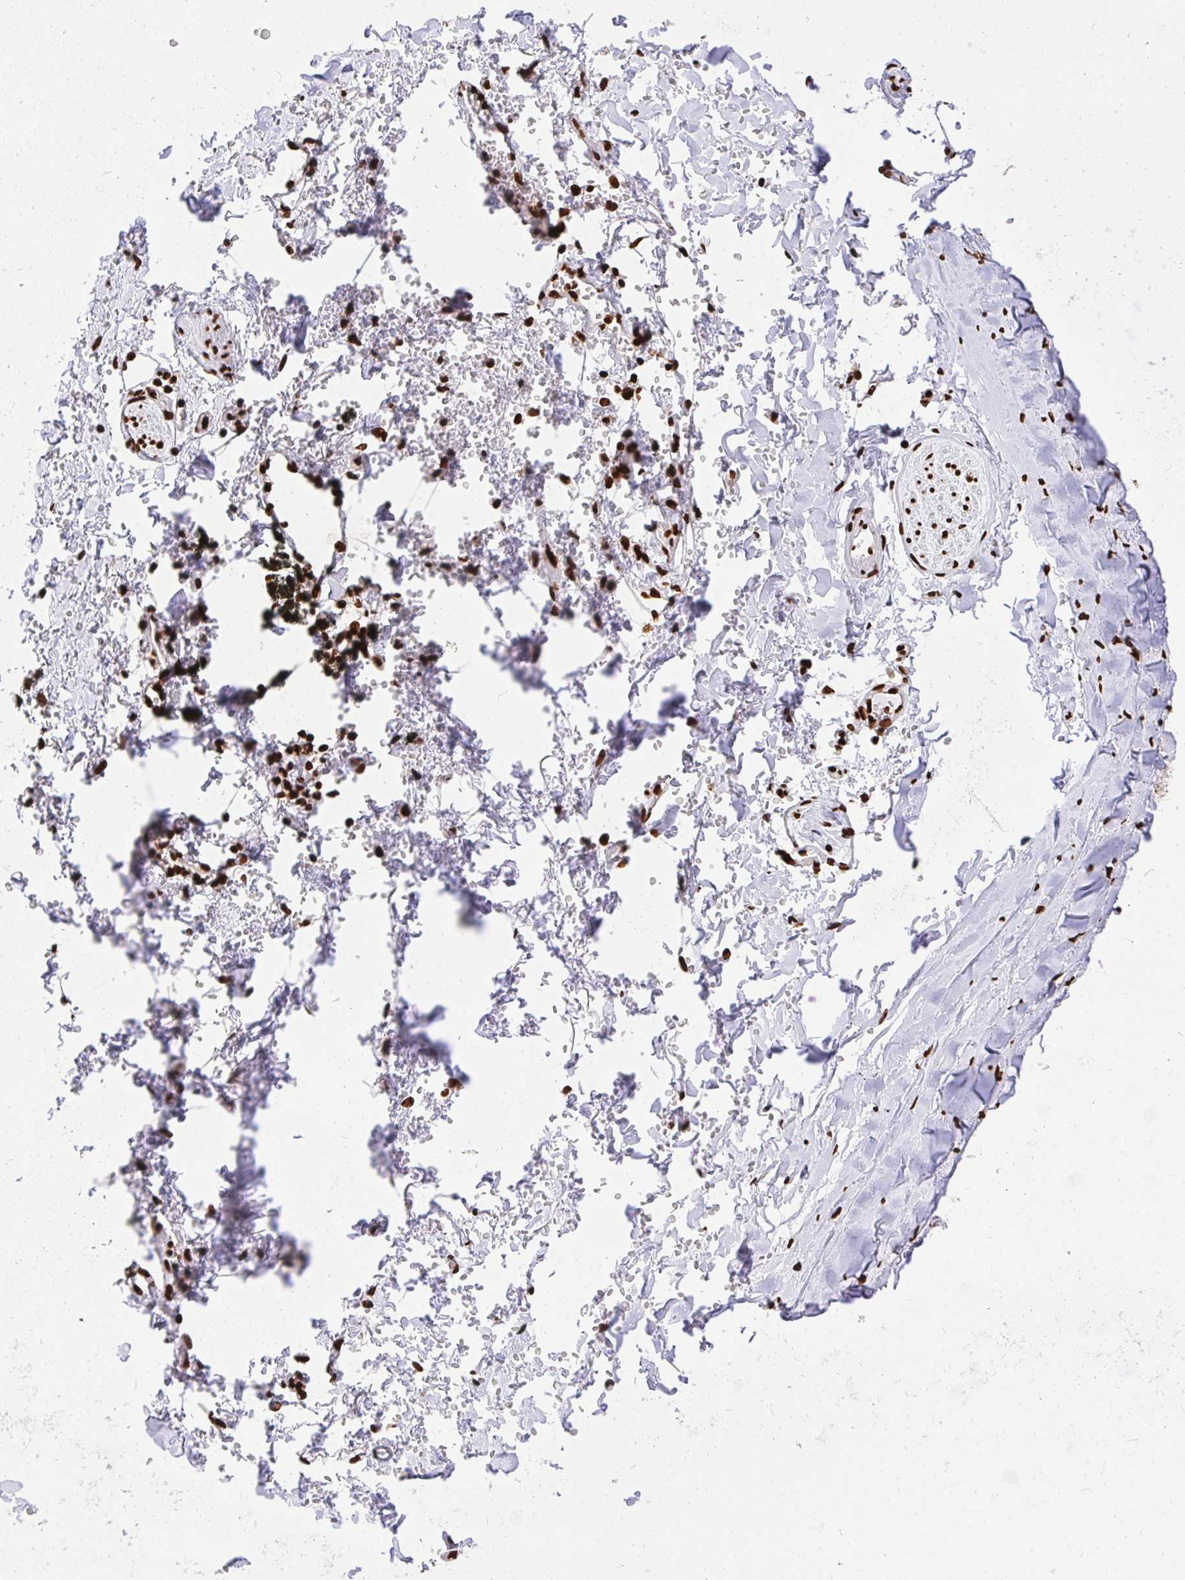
{"staining": {"intensity": "strong", "quantity": ">75%", "location": "nuclear"}, "tissue": "adipose tissue", "cell_type": "Adipocytes", "image_type": "normal", "snomed": [{"axis": "morphology", "description": "Normal tissue, NOS"}, {"axis": "topography", "description": "Cartilage tissue"}, {"axis": "topography", "description": "Bronchus"}, {"axis": "topography", "description": "Peripheral nerve tissue"}], "caption": "Protein staining by immunohistochemistry (IHC) reveals strong nuclear expression in about >75% of adipocytes in normal adipose tissue.", "gene": "HNRNPL", "patient": {"sex": "female", "age": 59}}